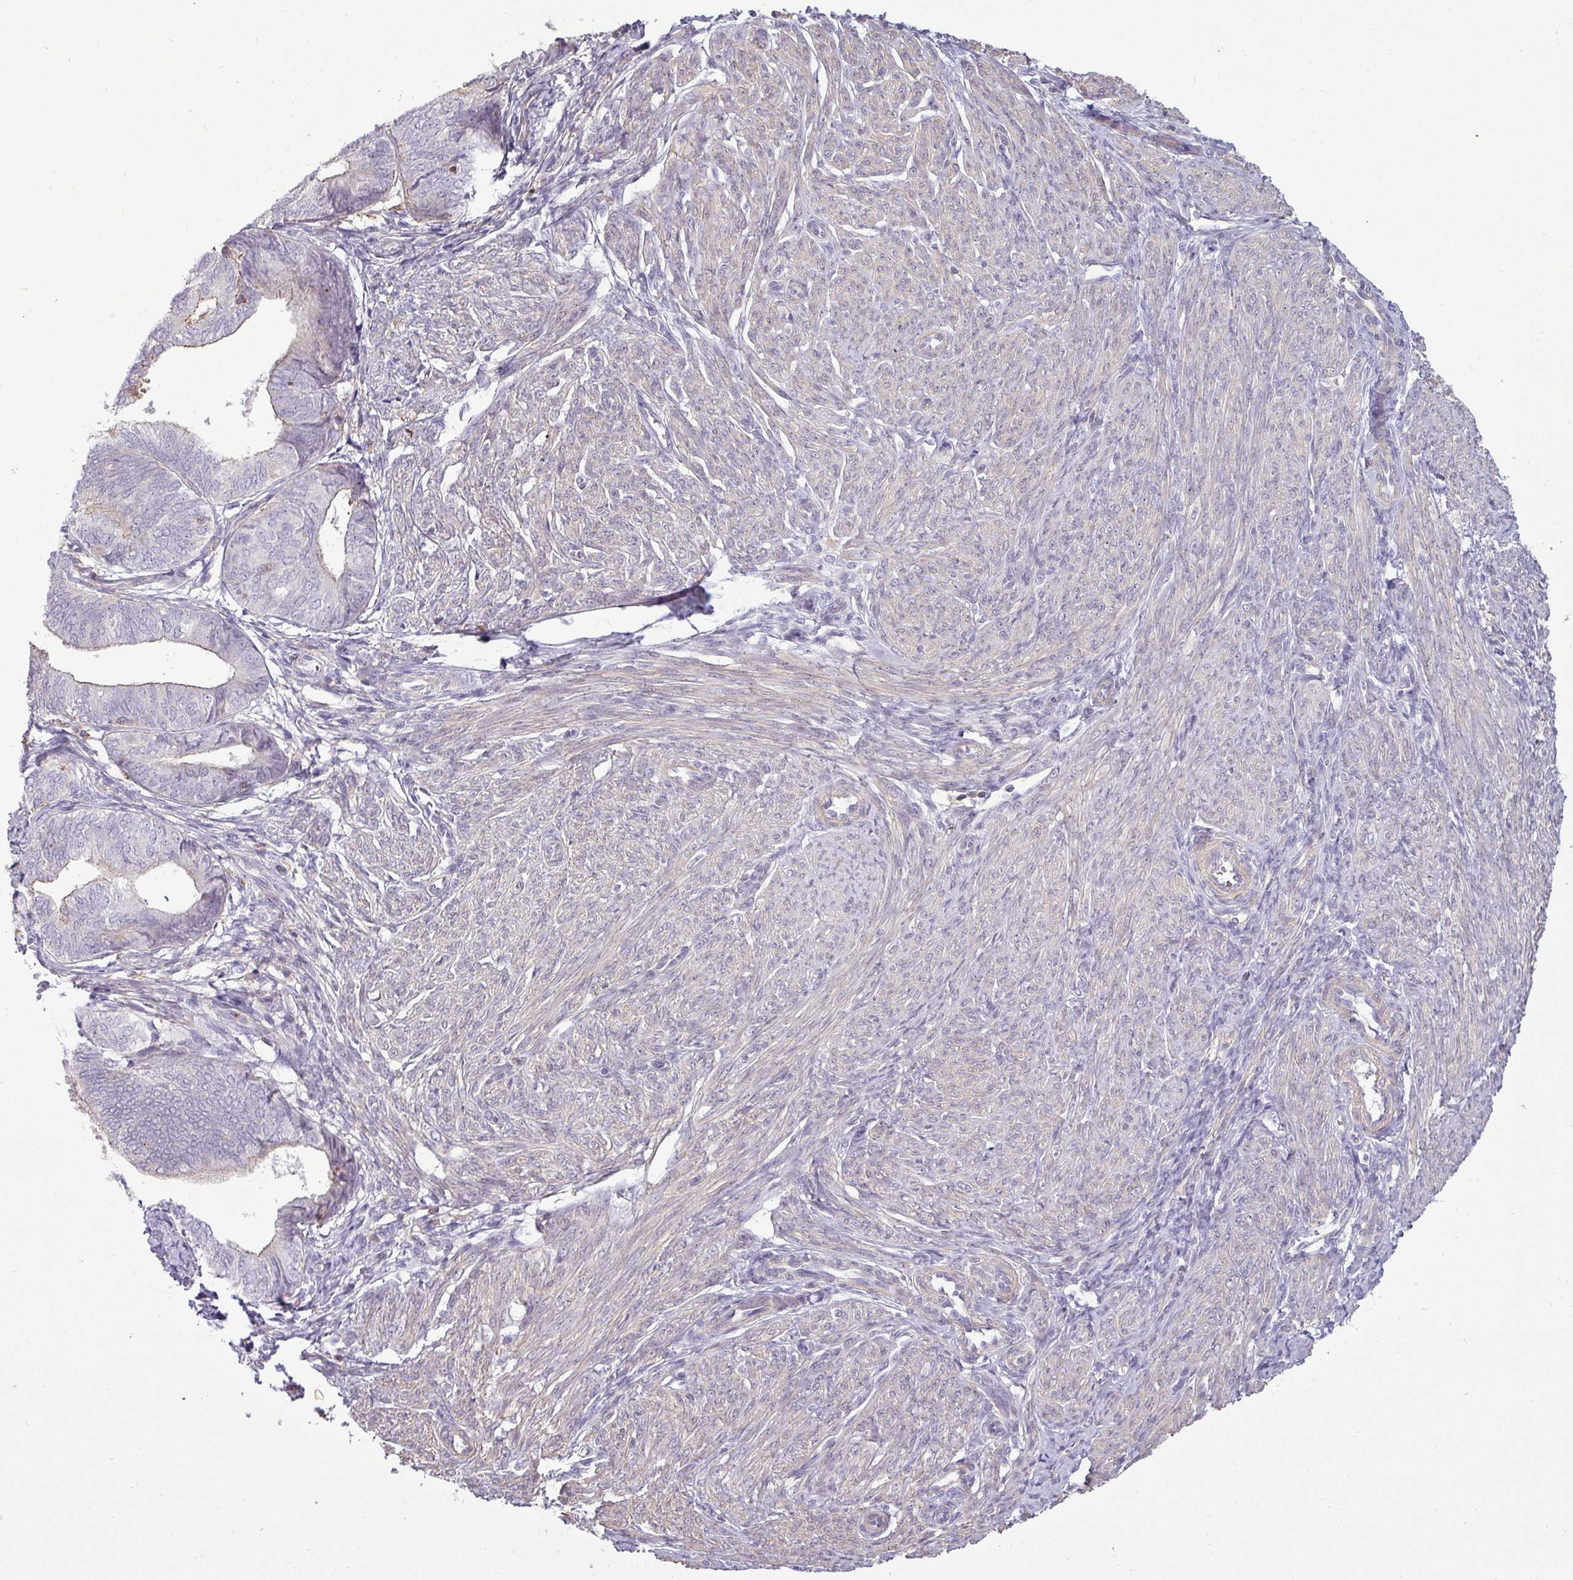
{"staining": {"intensity": "negative", "quantity": "none", "location": "none"}, "tissue": "endometrial cancer", "cell_type": "Tumor cells", "image_type": "cancer", "snomed": [{"axis": "morphology", "description": "Adenocarcinoma, NOS"}, {"axis": "topography", "description": "Endometrium"}], "caption": "High power microscopy histopathology image of an immunohistochemistry (IHC) histopathology image of endometrial cancer, revealing no significant expression in tumor cells. (Immunohistochemistry (ihc), brightfield microscopy, high magnification).", "gene": "ZNF835", "patient": {"sex": "female", "age": 87}}